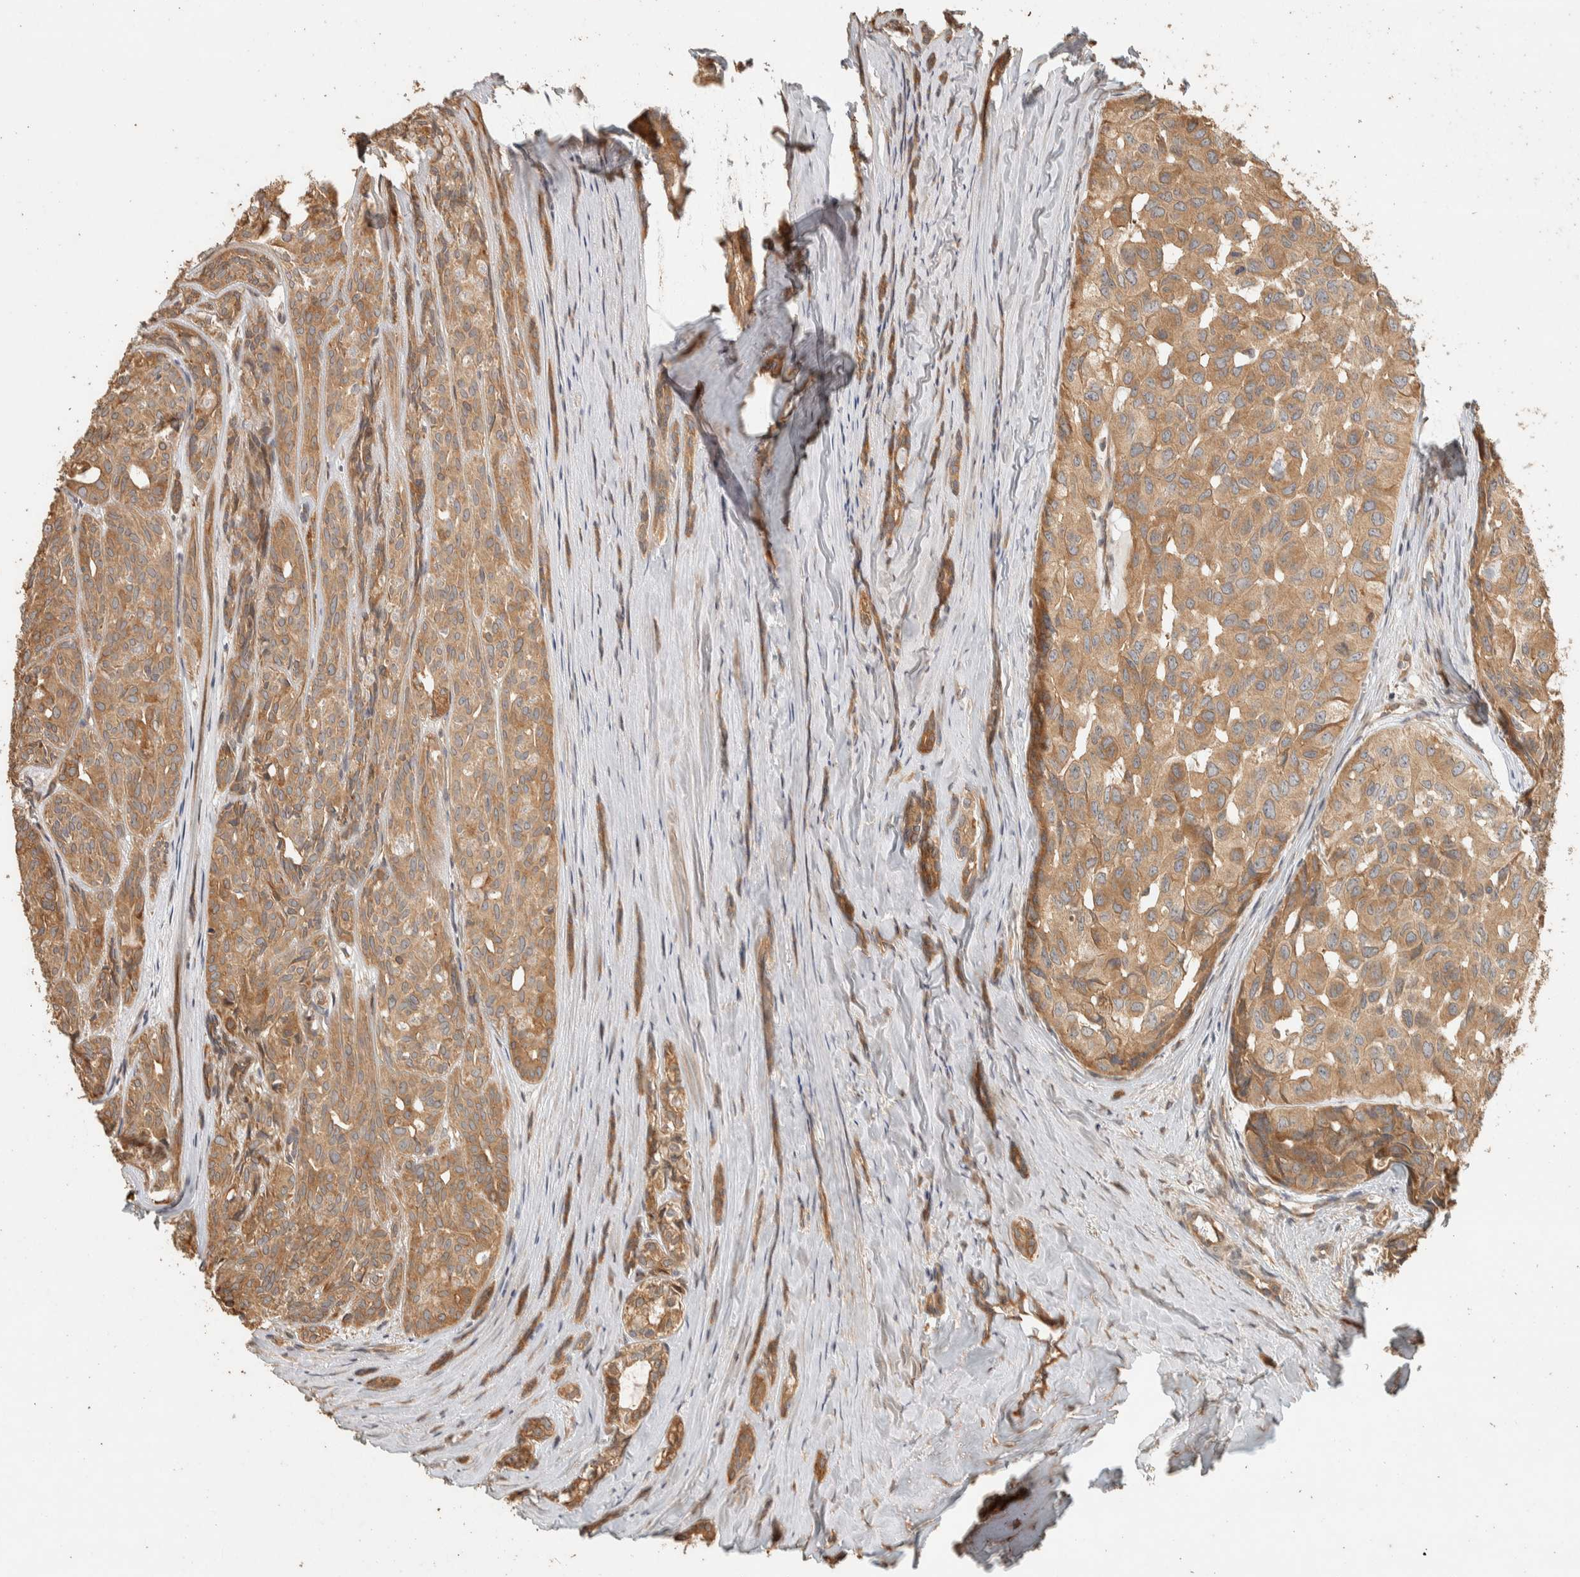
{"staining": {"intensity": "moderate", "quantity": ">75%", "location": "cytoplasmic/membranous"}, "tissue": "head and neck cancer", "cell_type": "Tumor cells", "image_type": "cancer", "snomed": [{"axis": "morphology", "description": "Adenocarcinoma, NOS"}, {"axis": "topography", "description": "Salivary gland, NOS"}, {"axis": "topography", "description": "Head-Neck"}], "caption": "Protein expression analysis of human head and neck cancer (adenocarcinoma) reveals moderate cytoplasmic/membranous staining in approximately >75% of tumor cells.", "gene": "EXOC7", "patient": {"sex": "female", "age": 76}}